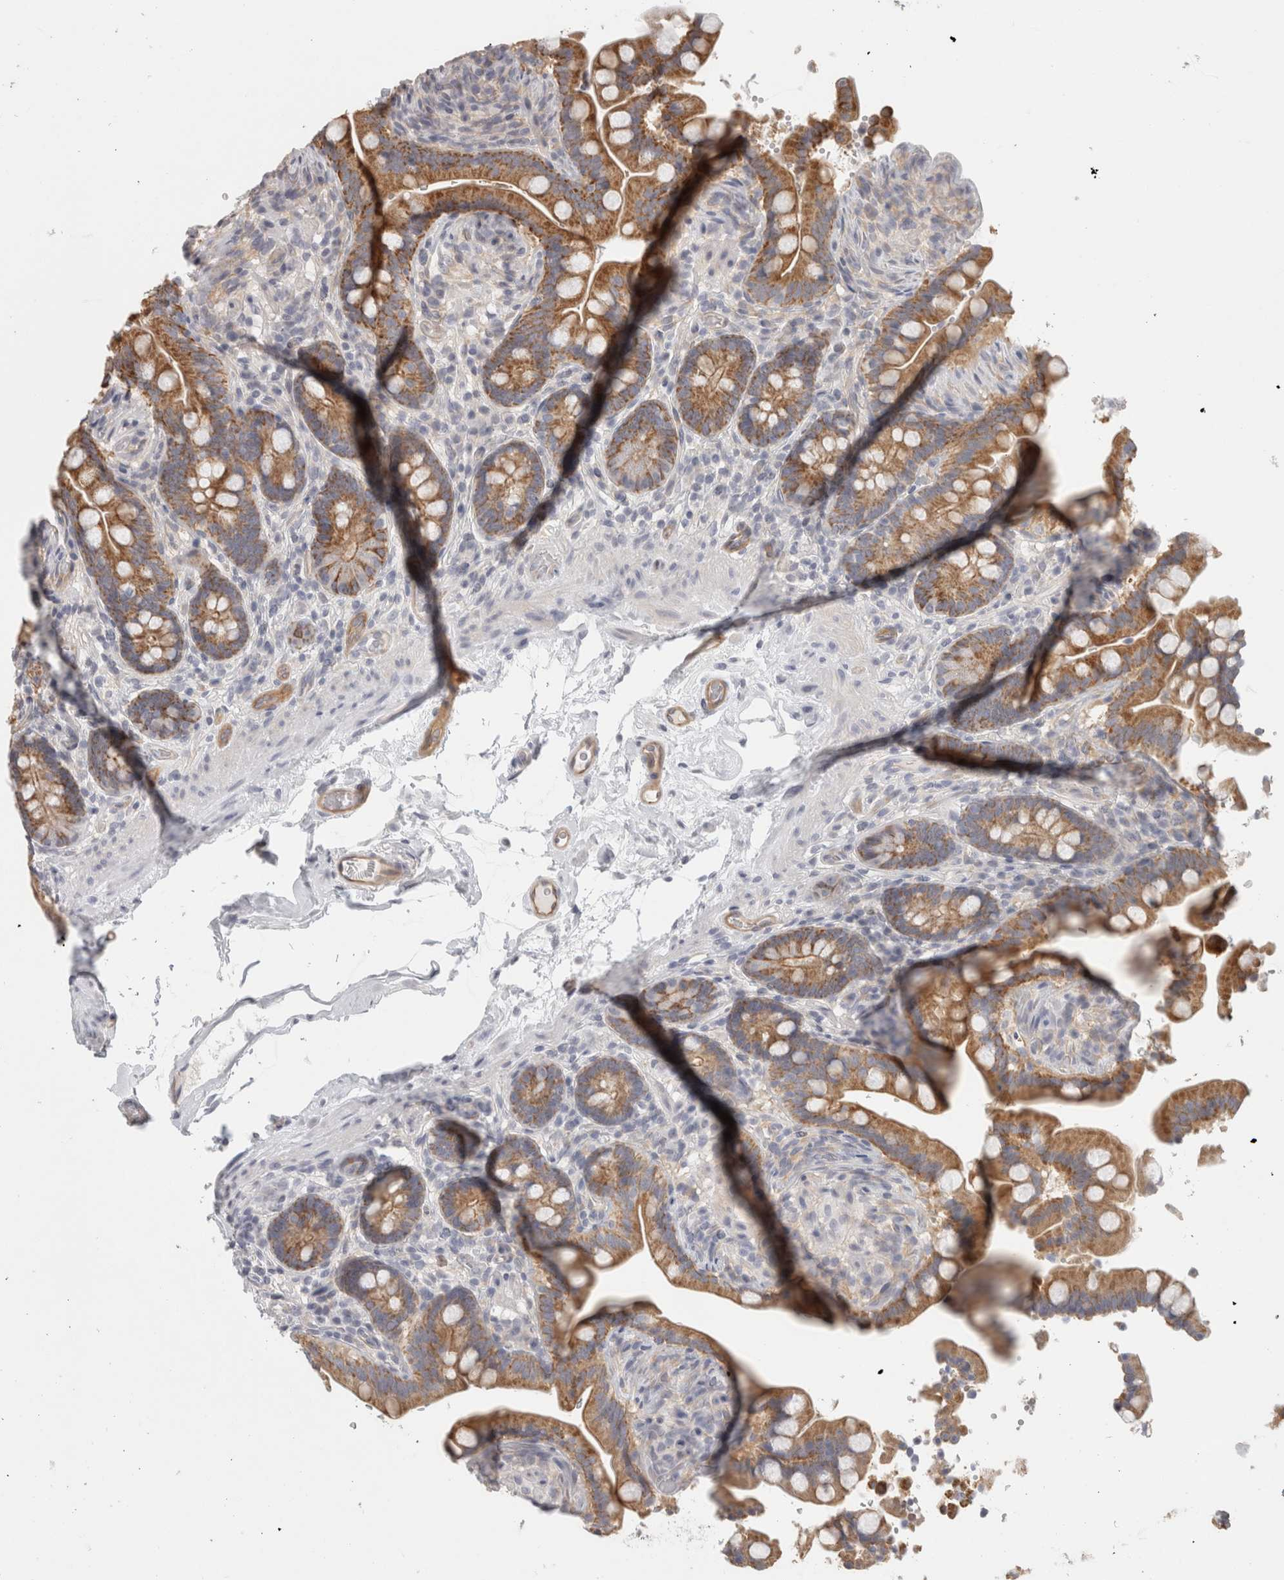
{"staining": {"intensity": "moderate", "quantity": "<25%", "location": "cytoplasmic/membranous"}, "tissue": "colon", "cell_type": "Endothelial cells", "image_type": "normal", "snomed": [{"axis": "morphology", "description": "Normal tissue, NOS"}, {"axis": "topography", "description": "Smooth muscle"}, {"axis": "topography", "description": "Colon"}], "caption": "Immunohistochemistry (IHC) of unremarkable human colon exhibits low levels of moderate cytoplasmic/membranous positivity in approximately <25% of endothelial cells.", "gene": "FBLIM1", "patient": {"sex": "male", "age": 73}}